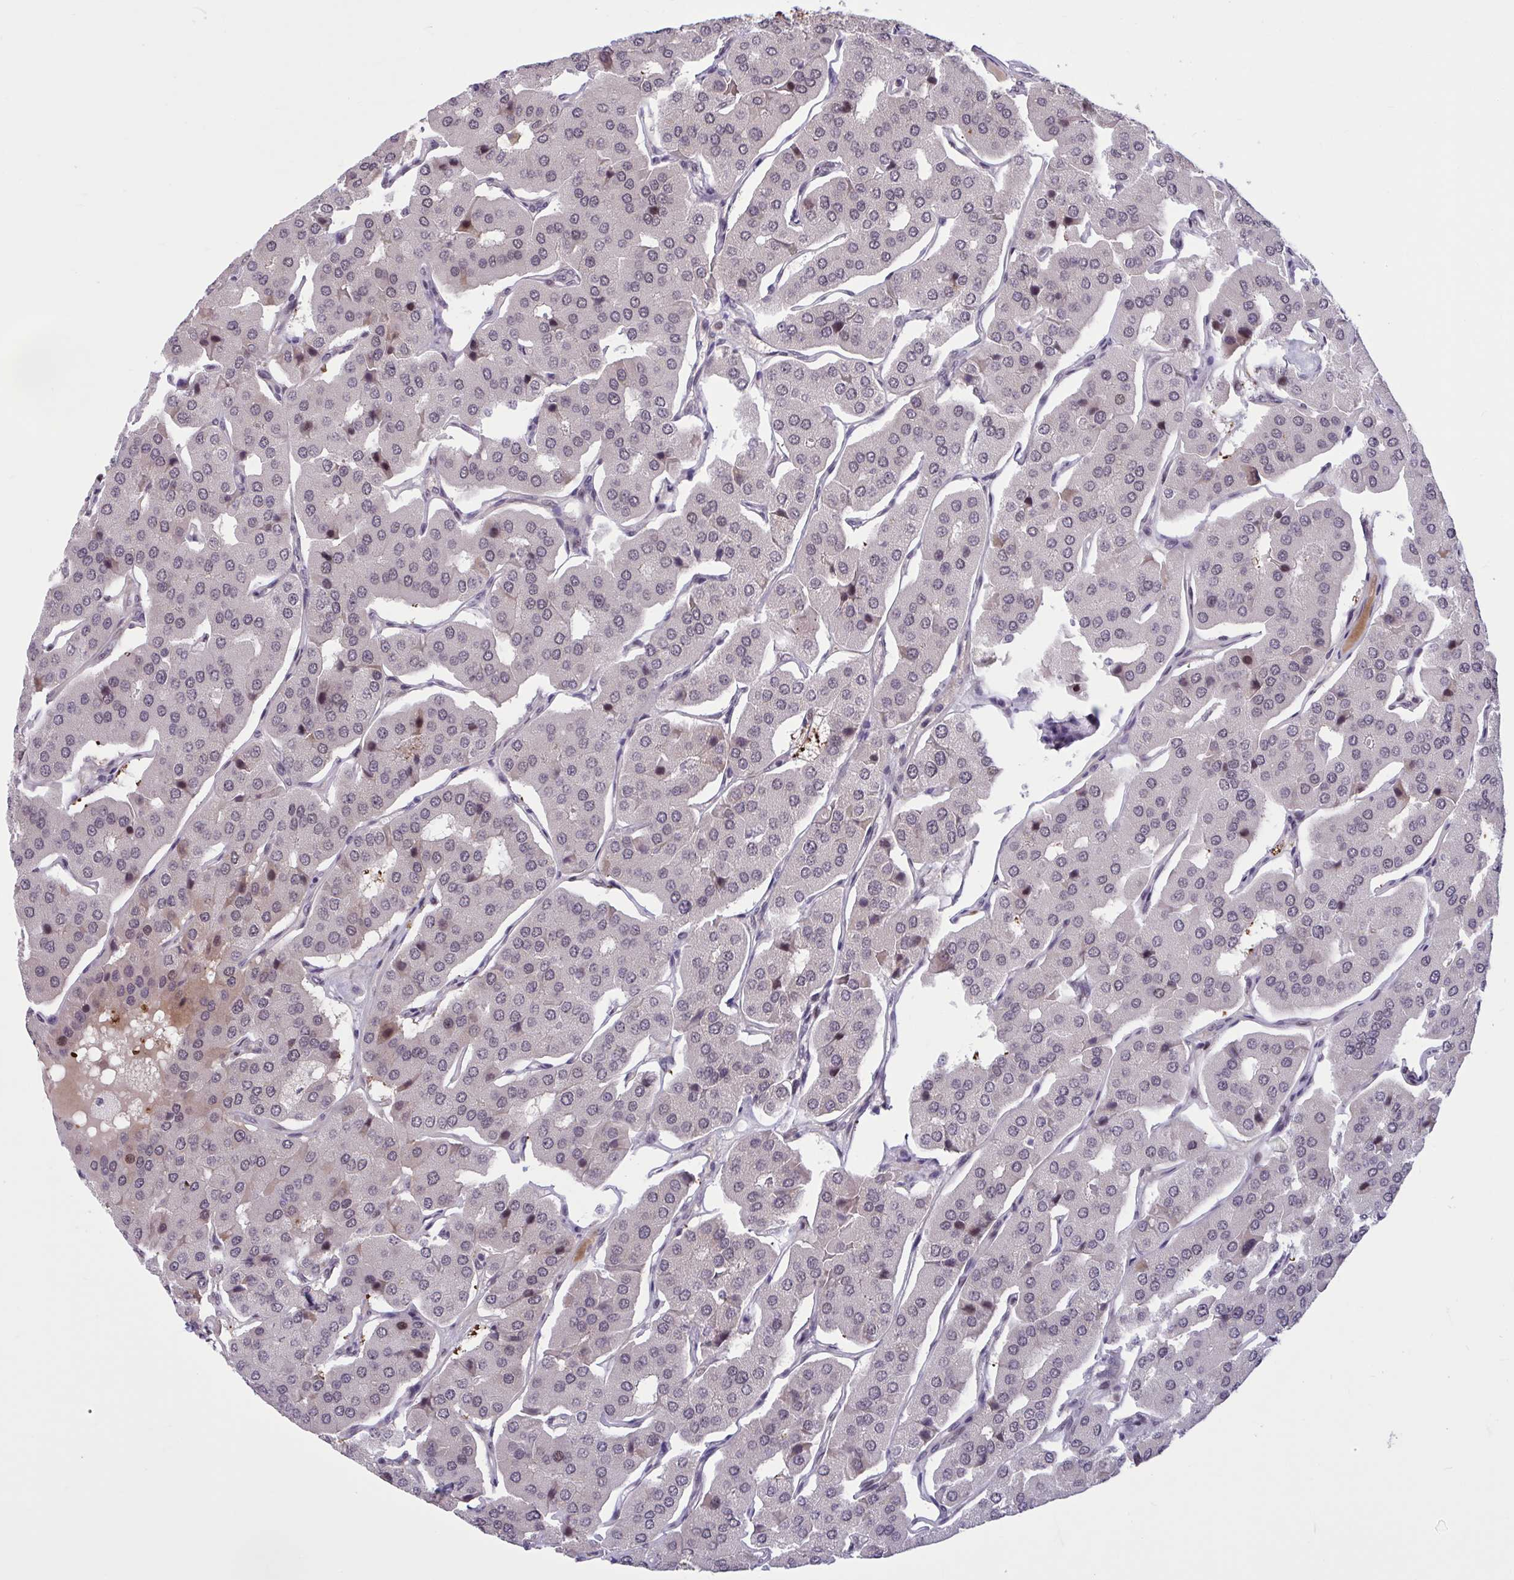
{"staining": {"intensity": "negative", "quantity": "none", "location": "none"}, "tissue": "parathyroid gland", "cell_type": "Glandular cells", "image_type": "normal", "snomed": [{"axis": "morphology", "description": "Normal tissue, NOS"}, {"axis": "morphology", "description": "Adenoma, NOS"}, {"axis": "topography", "description": "Parathyroid gland"}], "caption": "DAB (3,3'-diaminobenzidine) immunohistochemical staining of unremarkable parathyroid gland demonstrates no significant staining in glandular cells. (Immunohistochemistry (ihc), brightfield microscopy, high magnification).", "gene": "ZNF414", "patient": {"sex": "female", "age": 86}}